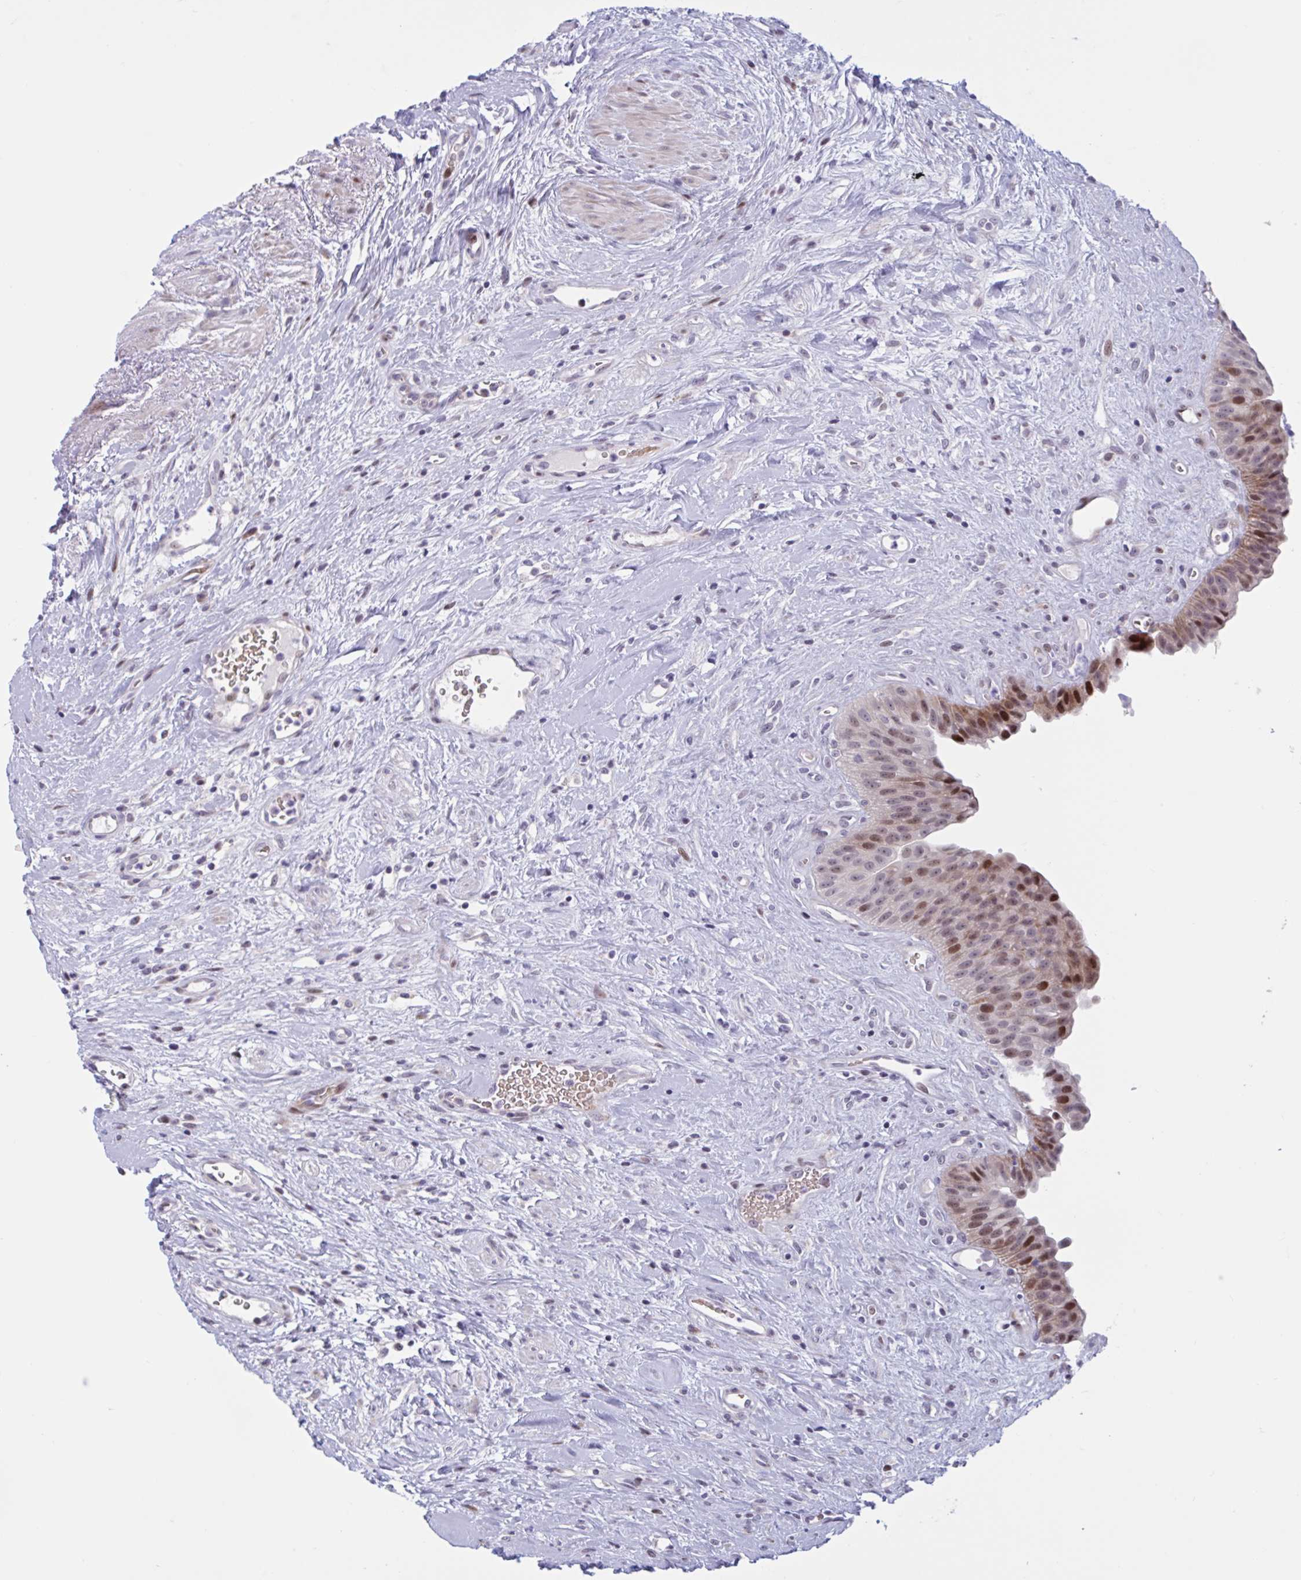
{"staining": {"intensity": "moderate", "quantity": "25%-75%", "location": "cytoplasmic/membranous,nuclear"}, "tissue": "urinary bladder", "cell_type": "Urothelial cells", "image_type": "normal", "snomed": [{"axis": "morphology", "description": "Normal tissue, NOS"}, {"axis": "topography", "description": "Urinary bladder"}], "caption": "Protein analysis of unremarkable urinary bladder shows moderate cytoplasmic/membranous,nuclear expression in about 25%-75% of urothelial cells.", "gene": "RBL1", "patient": {"sex": "female", "age": 56}}